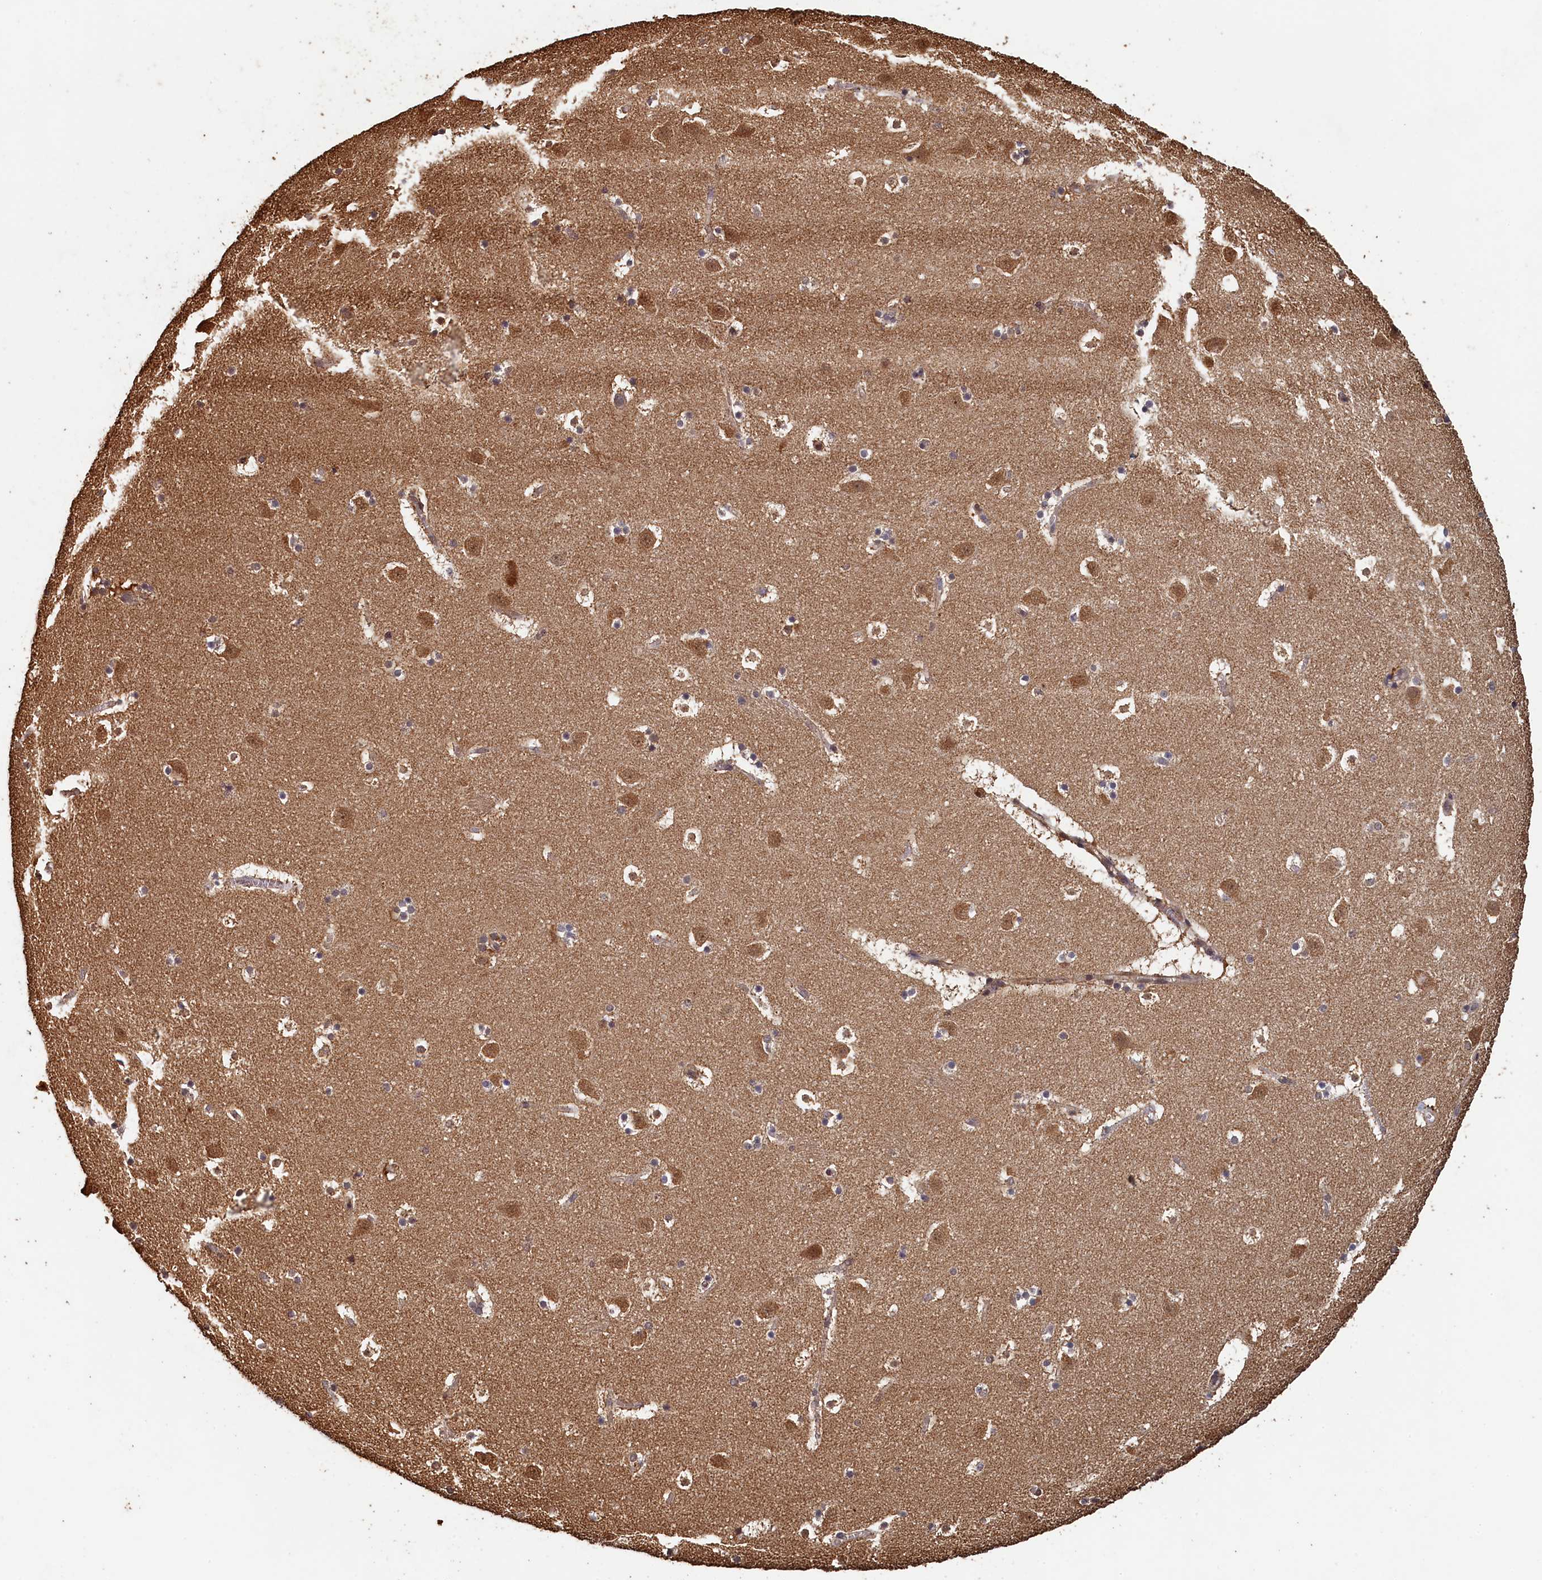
{"staining": {"intensity": "weak", "quantity": "<25%", "location": "cytoplasmic/membranous"}, "tissue": "caudate", "cell_type": "Glial cells", "image_type": "normal", "snomed": [{"axis": "morphology", "description": "Normal tissue, NOS"}, {"axis": "topography", "description": "Lateral ventricle wall"}], "caption": "The image reveals no significant positivity in glial cells of caudate. Nuclei are stained in blue.", "gene": "PIGN", "patient": {"sex": "male", "age": 45}}